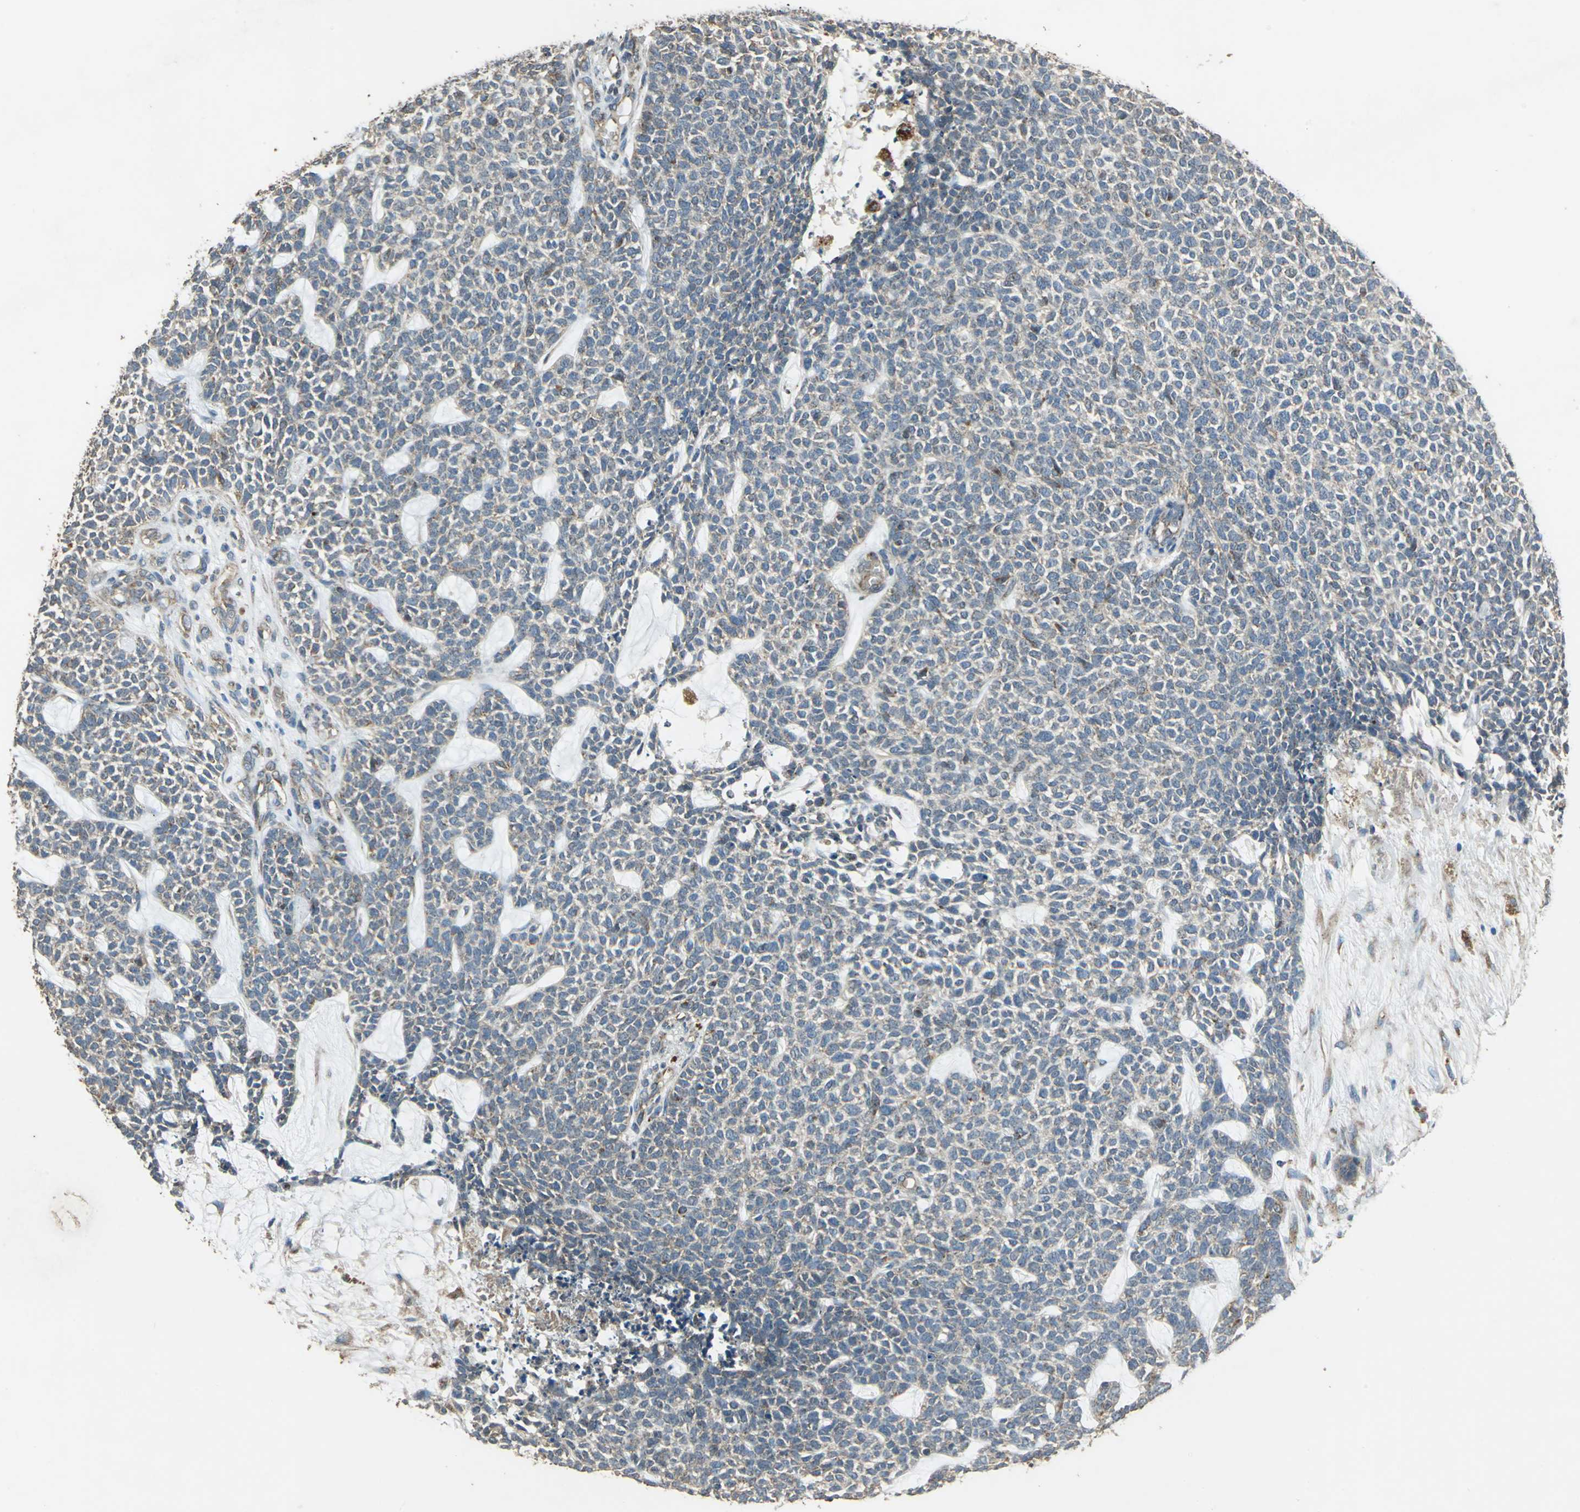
{"staining": {"intensity": "moderate", "quantity": ">75%", "location": "cytoplasmic/membranous"}, "tissue": "skin cancer", "cell_type": "Tumor cells", "image_type": "cancer", "snomed": [{"axis": "morphology", "description": "Basal cell carcinoma"}, {"axis": "topography", "description": "Skin"}], "caption": "Immunohistochemical staining of skin cancer displays medium levels of moderate cytoplasmic/membranous protein expression in about >75% of tumor cells.", "gene": "POLRMT", "patient": {"sex": "female", "age": 84}}